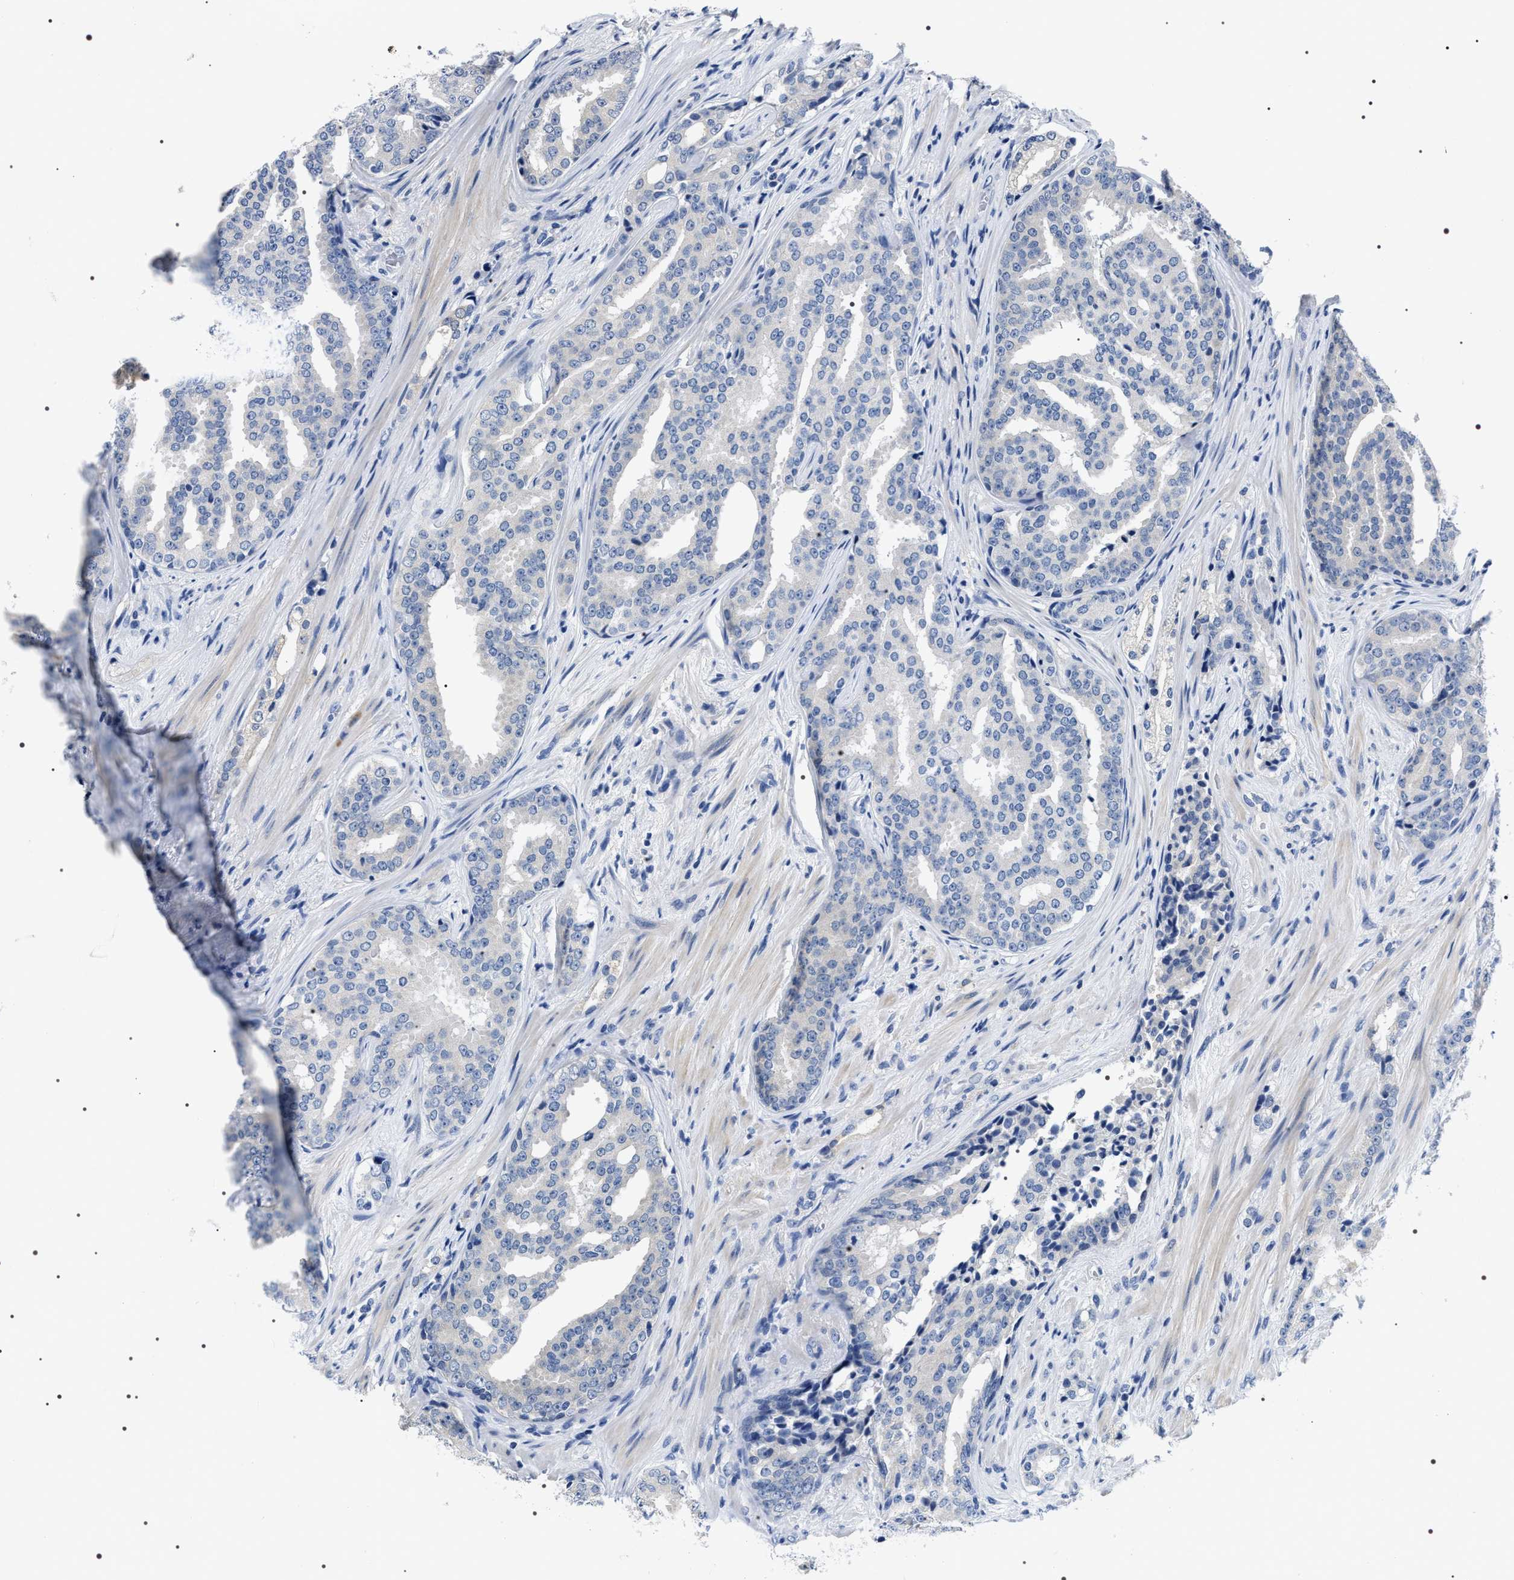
{"staining": {"intensity": "negative", "quantity": "none", "location": "none"}, "tissue": "prostate cancer", "cell_type": "Tumor cells", "image_type": "cancer", "snomed": [{"axis": "morphology", "description": "Adenocarcinoma, High grade"}, {"axis": "topography", "description": "Prostate"}], "caption": "Tumor cells show no significant protein expression in prostate cancer.", "gene": "ADH4", "patient": {"sex": "male", "age": 71}}